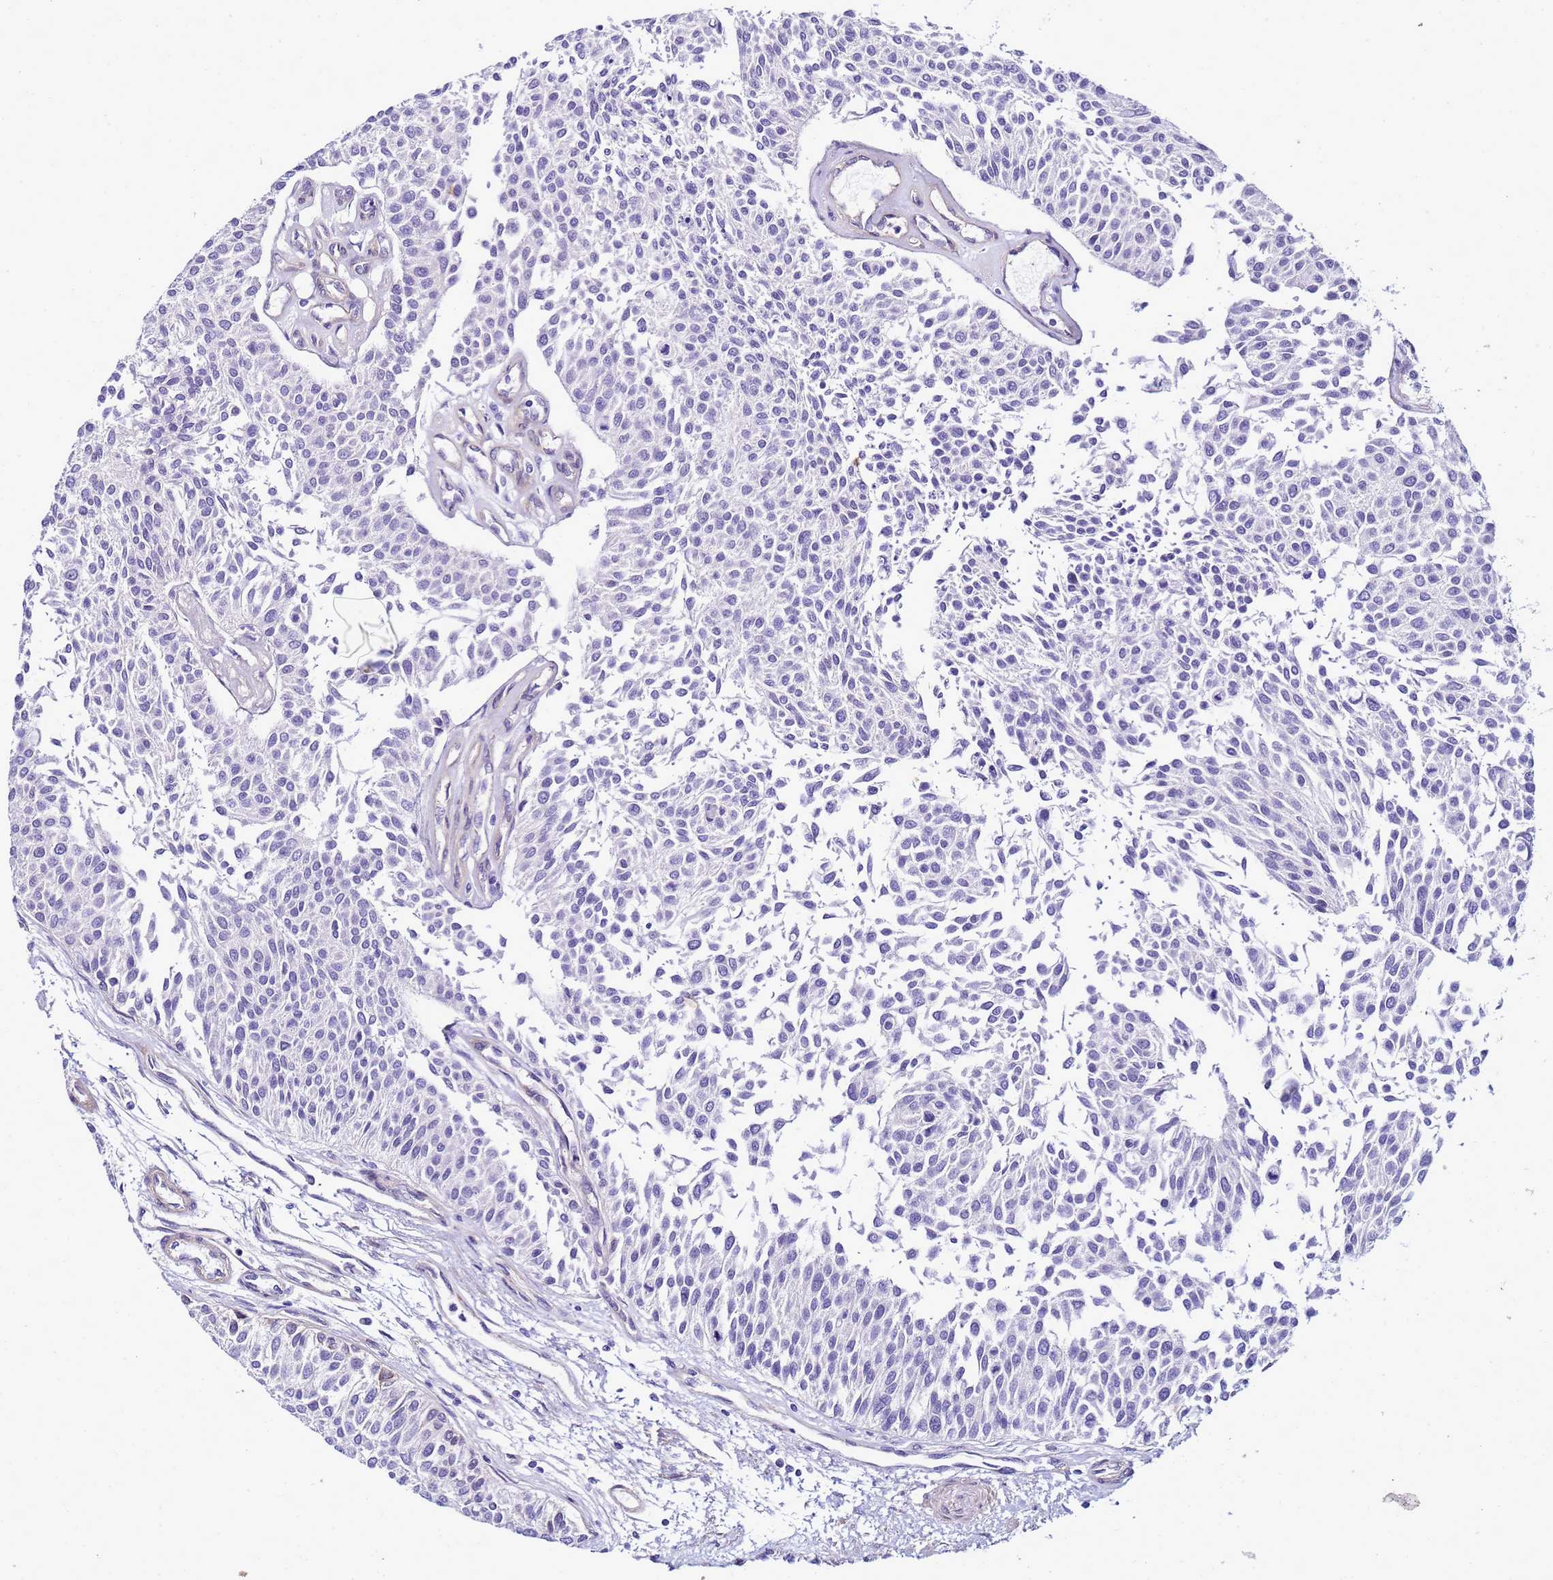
{"staining": {"intensity": "negative", "quantity": "none", "location": "none"}, "tissue": "urothelial cancer", "cell_type": "Tumor cells", "image_type": "cancer", "snomed": [{"axis": "morphology", "description": "Urothelial carcinoma, NOS"}, {"axis": "topography", "description": "Urinary bladder"}], "caption": "DAB immunohistochemical staining of human urothelial cancer shows no significant staining in tumor cells.", "gene": "FAM166B", "patient": {"sex": "male", "age": 55}}